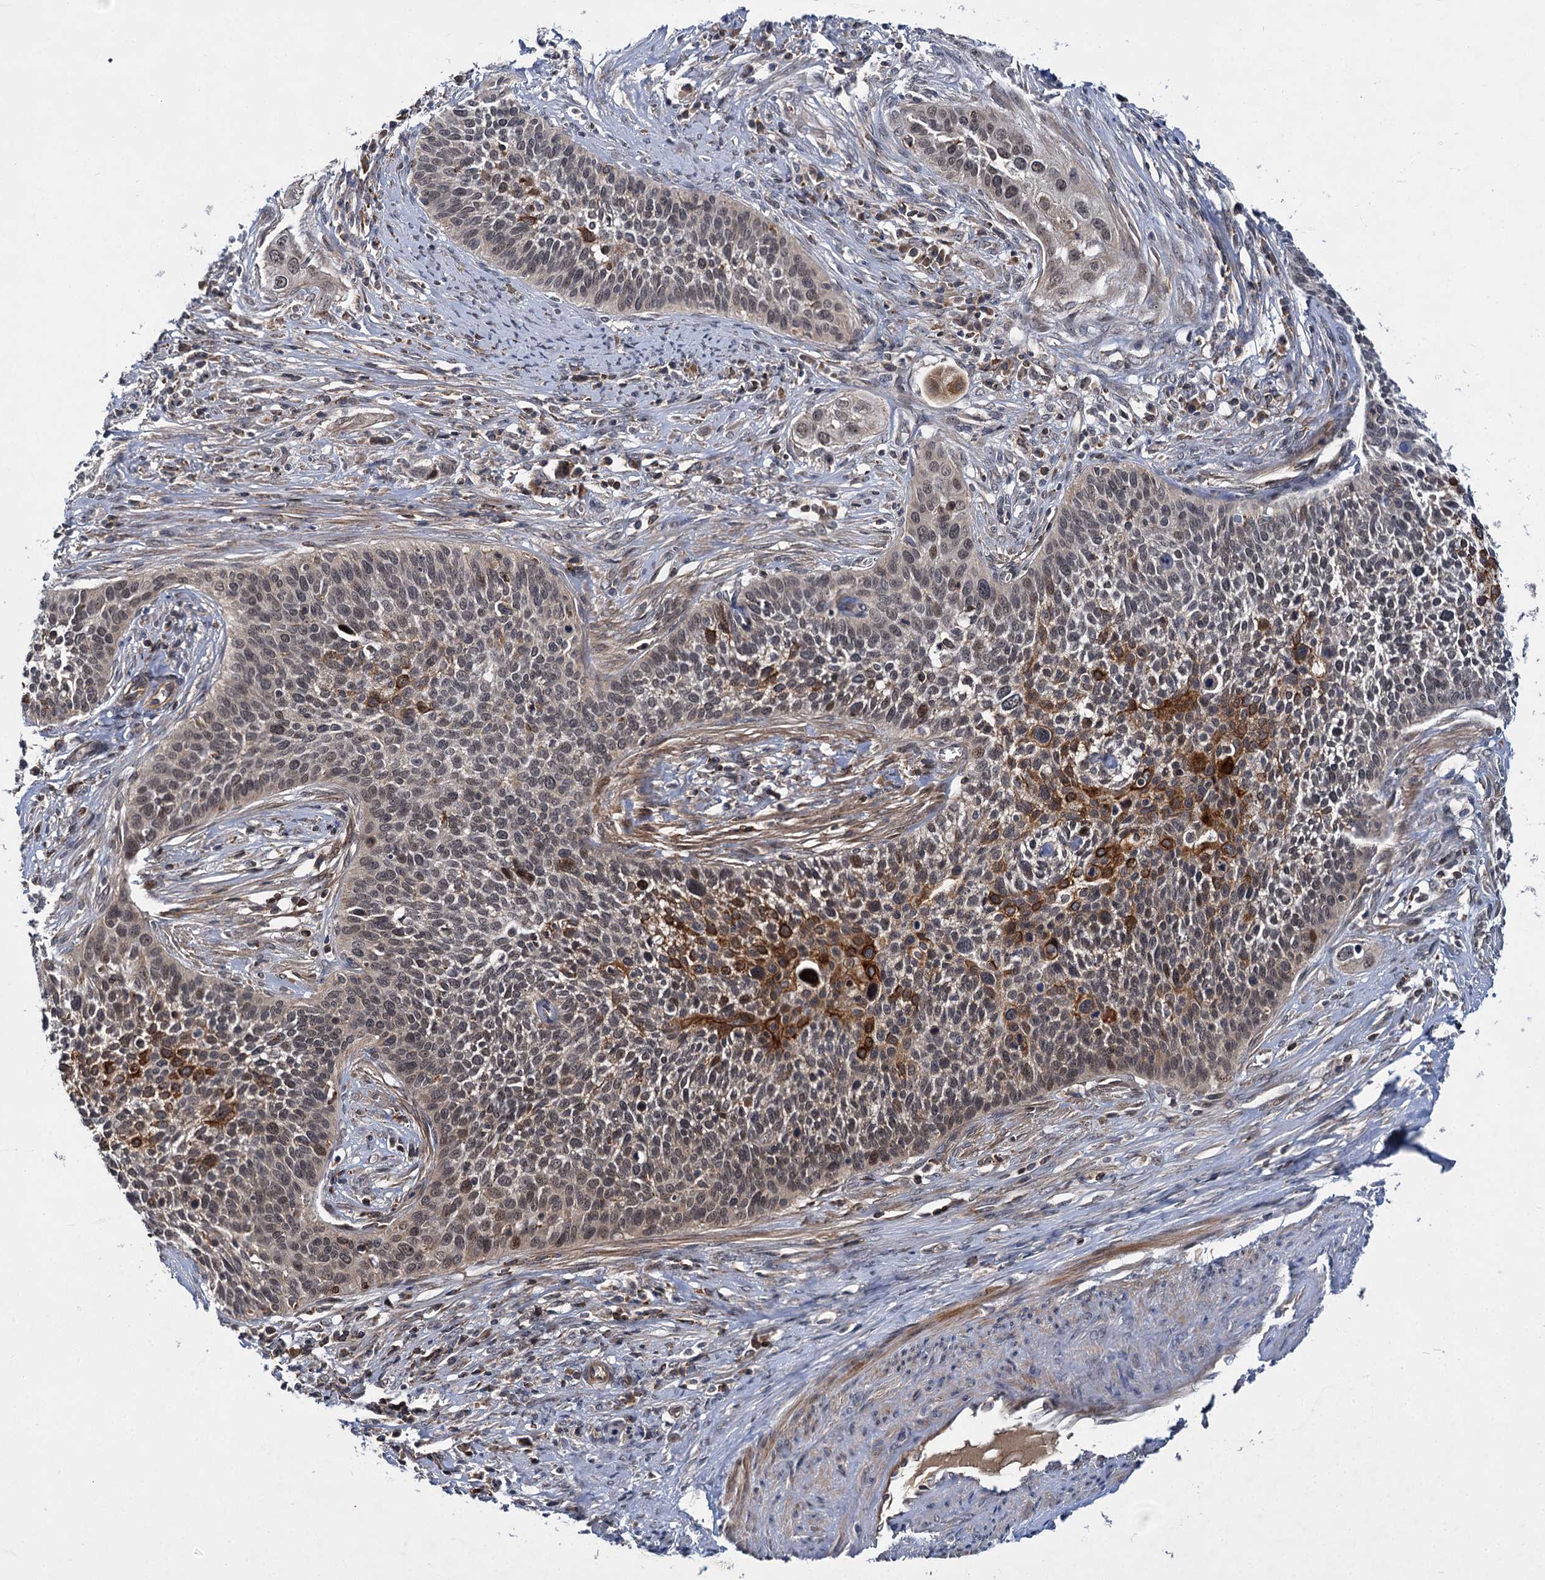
{"staining": {"intensity": "moderate", "quantity": "<25%", "location": "cytoplasmic/membranous,nuclear"}, "tissue": "cervical cancer", "cell_type": "Tumor cells", "image_type": "cancer", "snomed": [{"axis": "morphology", "description": "Squamous cell carcinoma, NOS"}, {"axis": "topography", "description": "Cervix"}], "caption": "This is a photomicrograph of IHC staining of cervical cancer (squamous cell carcinoma), which shows moderate staining in the cytoplasmic/membranous and nuclear of tumor cells.", "gene": "ABLIM1", "patient": {"sex": "female", "age": 34}}